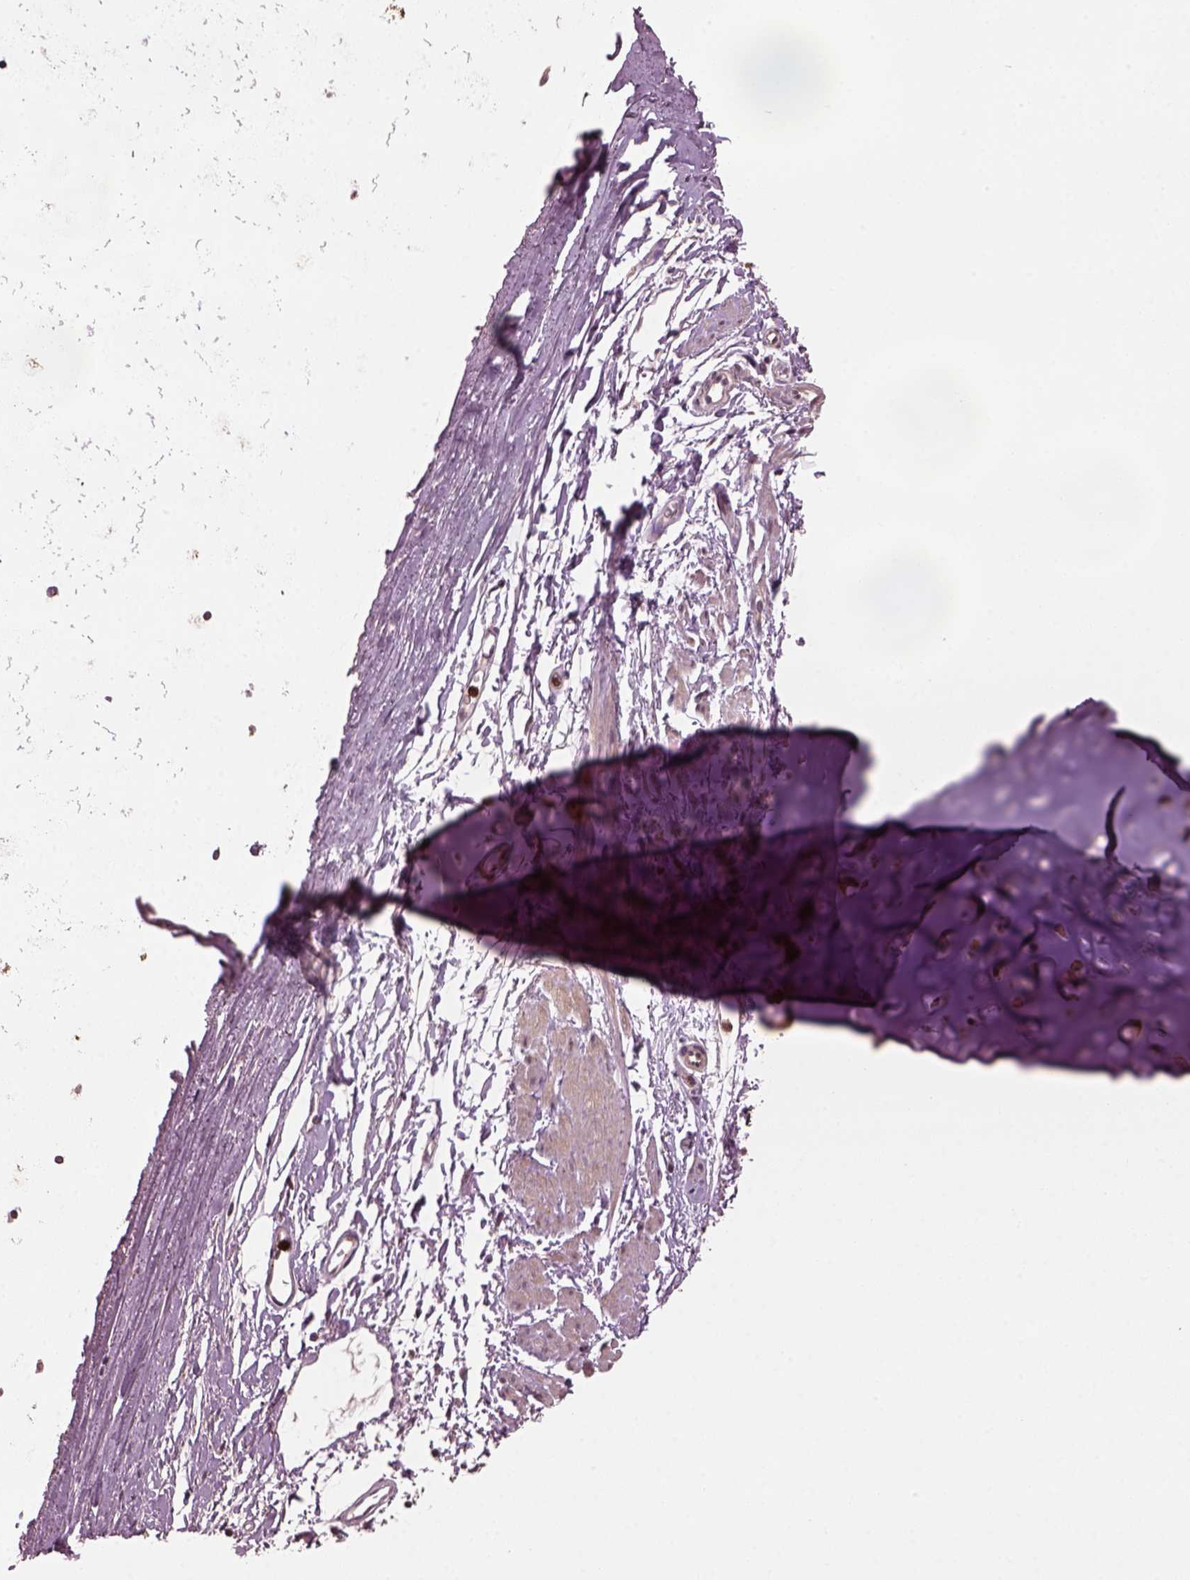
{"staining": {"intensity": "moderate", "quantity": ">75%", "location": "cytoplasmic/membranous"}, "tissue": "bronchus", "cell_type": "Respiratory epithelial cells", "image_type": "normal", "snomed": [{"axis": "morphology", "description": "Normal tissue, NOS"}, {"axis": "topography", "description": "Lymph node"}, {"axis": "topography", "description": "Bronchus"}], "caption": "DAB immunohistochemical staining of benign bronchus exhibits moderate cytoplasmic/membranous protein positivity in about >75% of respiratory epithelial cells.", "gene": "RUFY3", "patient": {"sex": "female", "age": 70}}